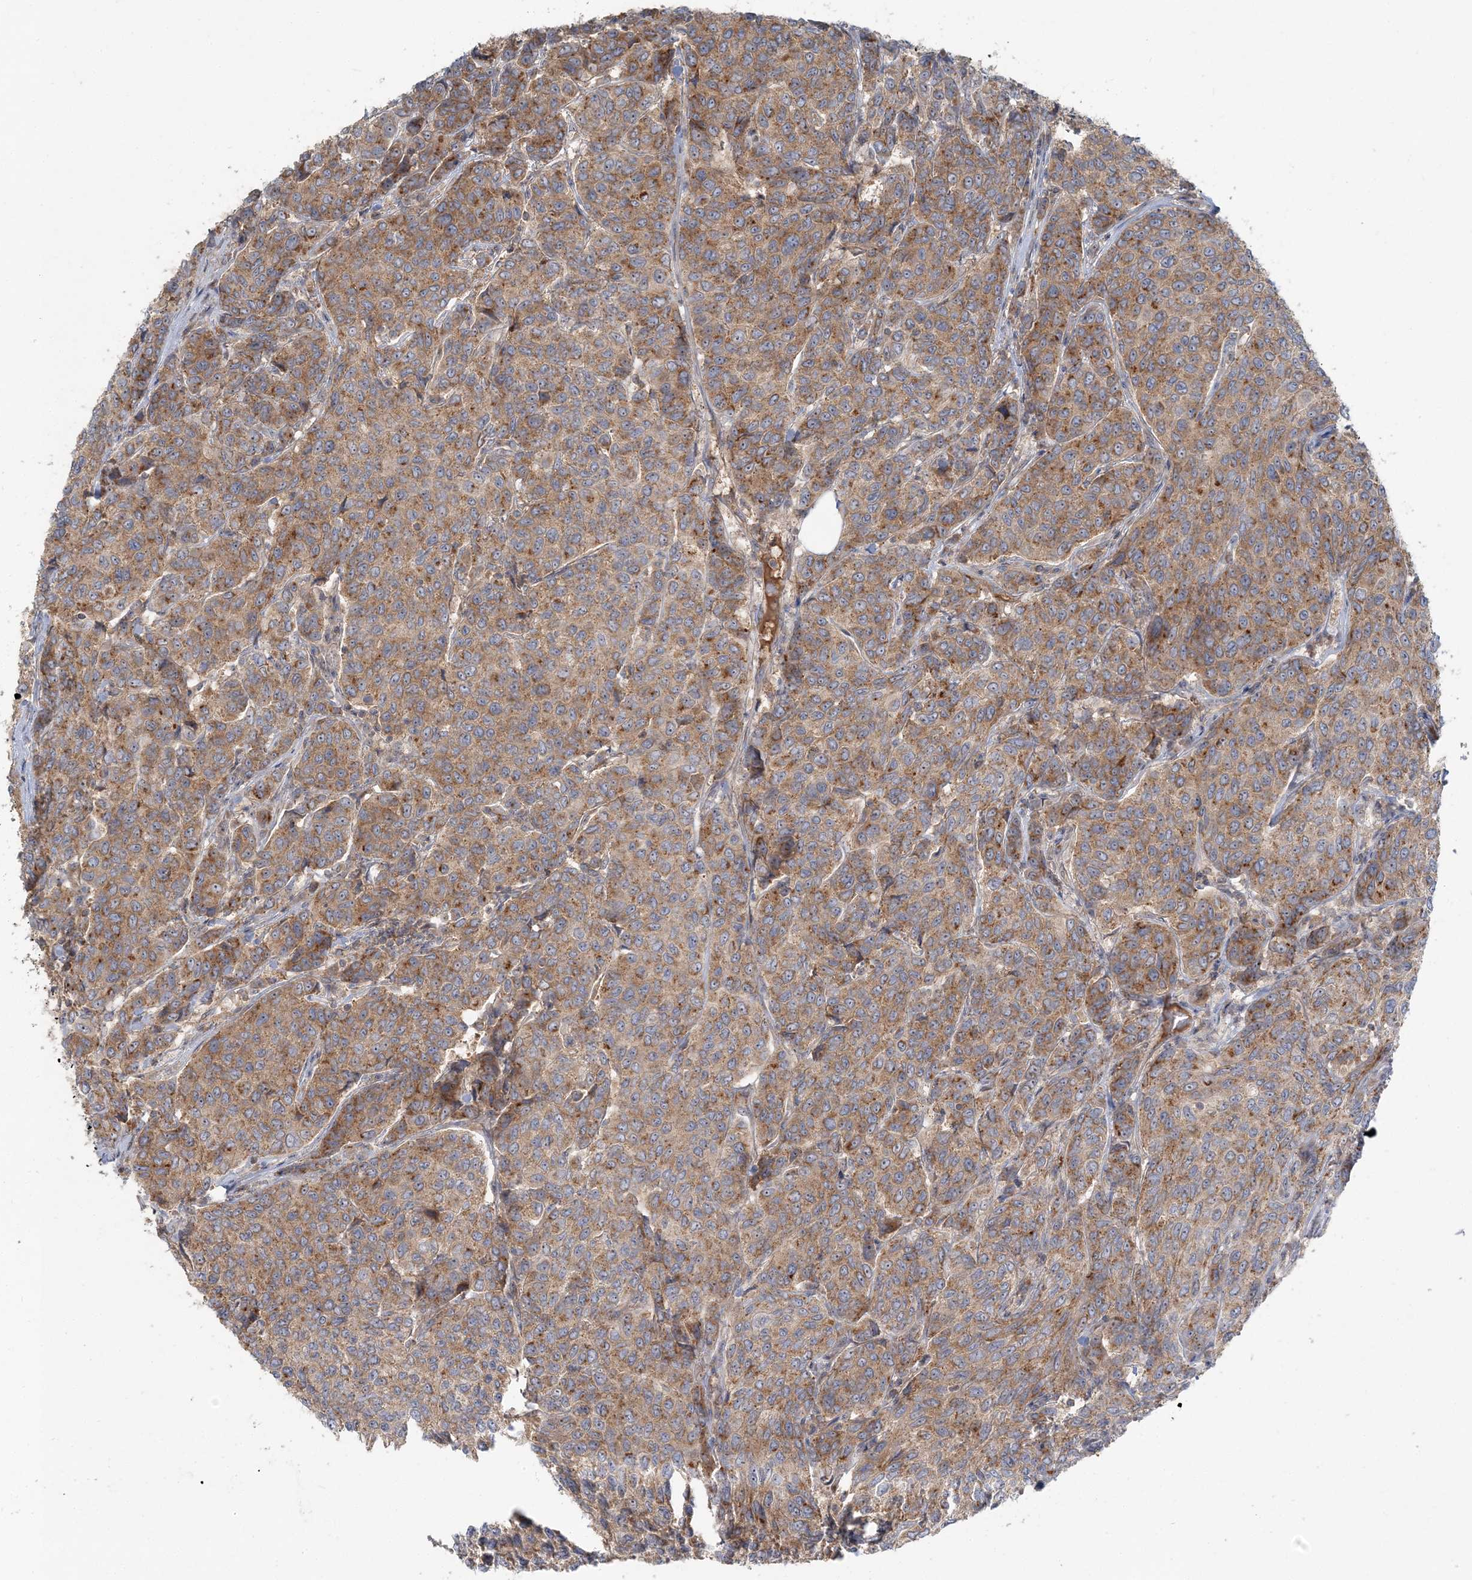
{"staining": {"intensity": "moderate", "quantity": ">75%", "location": "cytoplasmic/membranous"}, "tissue": "breast cancer", "cell_type": "Tumor cells", "image_type": "cancer", "snomed": [{"axis": "morphology", "description": "Duct carcinoma"}, {"axis": "topography", "description": "Breast"}], "caption": "Tumor cells reveal medium levels of moderate cytoplasmic/membranous staining in approximately >75% of cells in breast intraductal carcinoma. Using DAB (3,3'-diaminobenzidine) (brown) and hematoxylin (blue) stains, captured at high magnification using brightfield microscopy.", "gene": "AP1AR", "patient": {"sex": "female", "age": 55}}